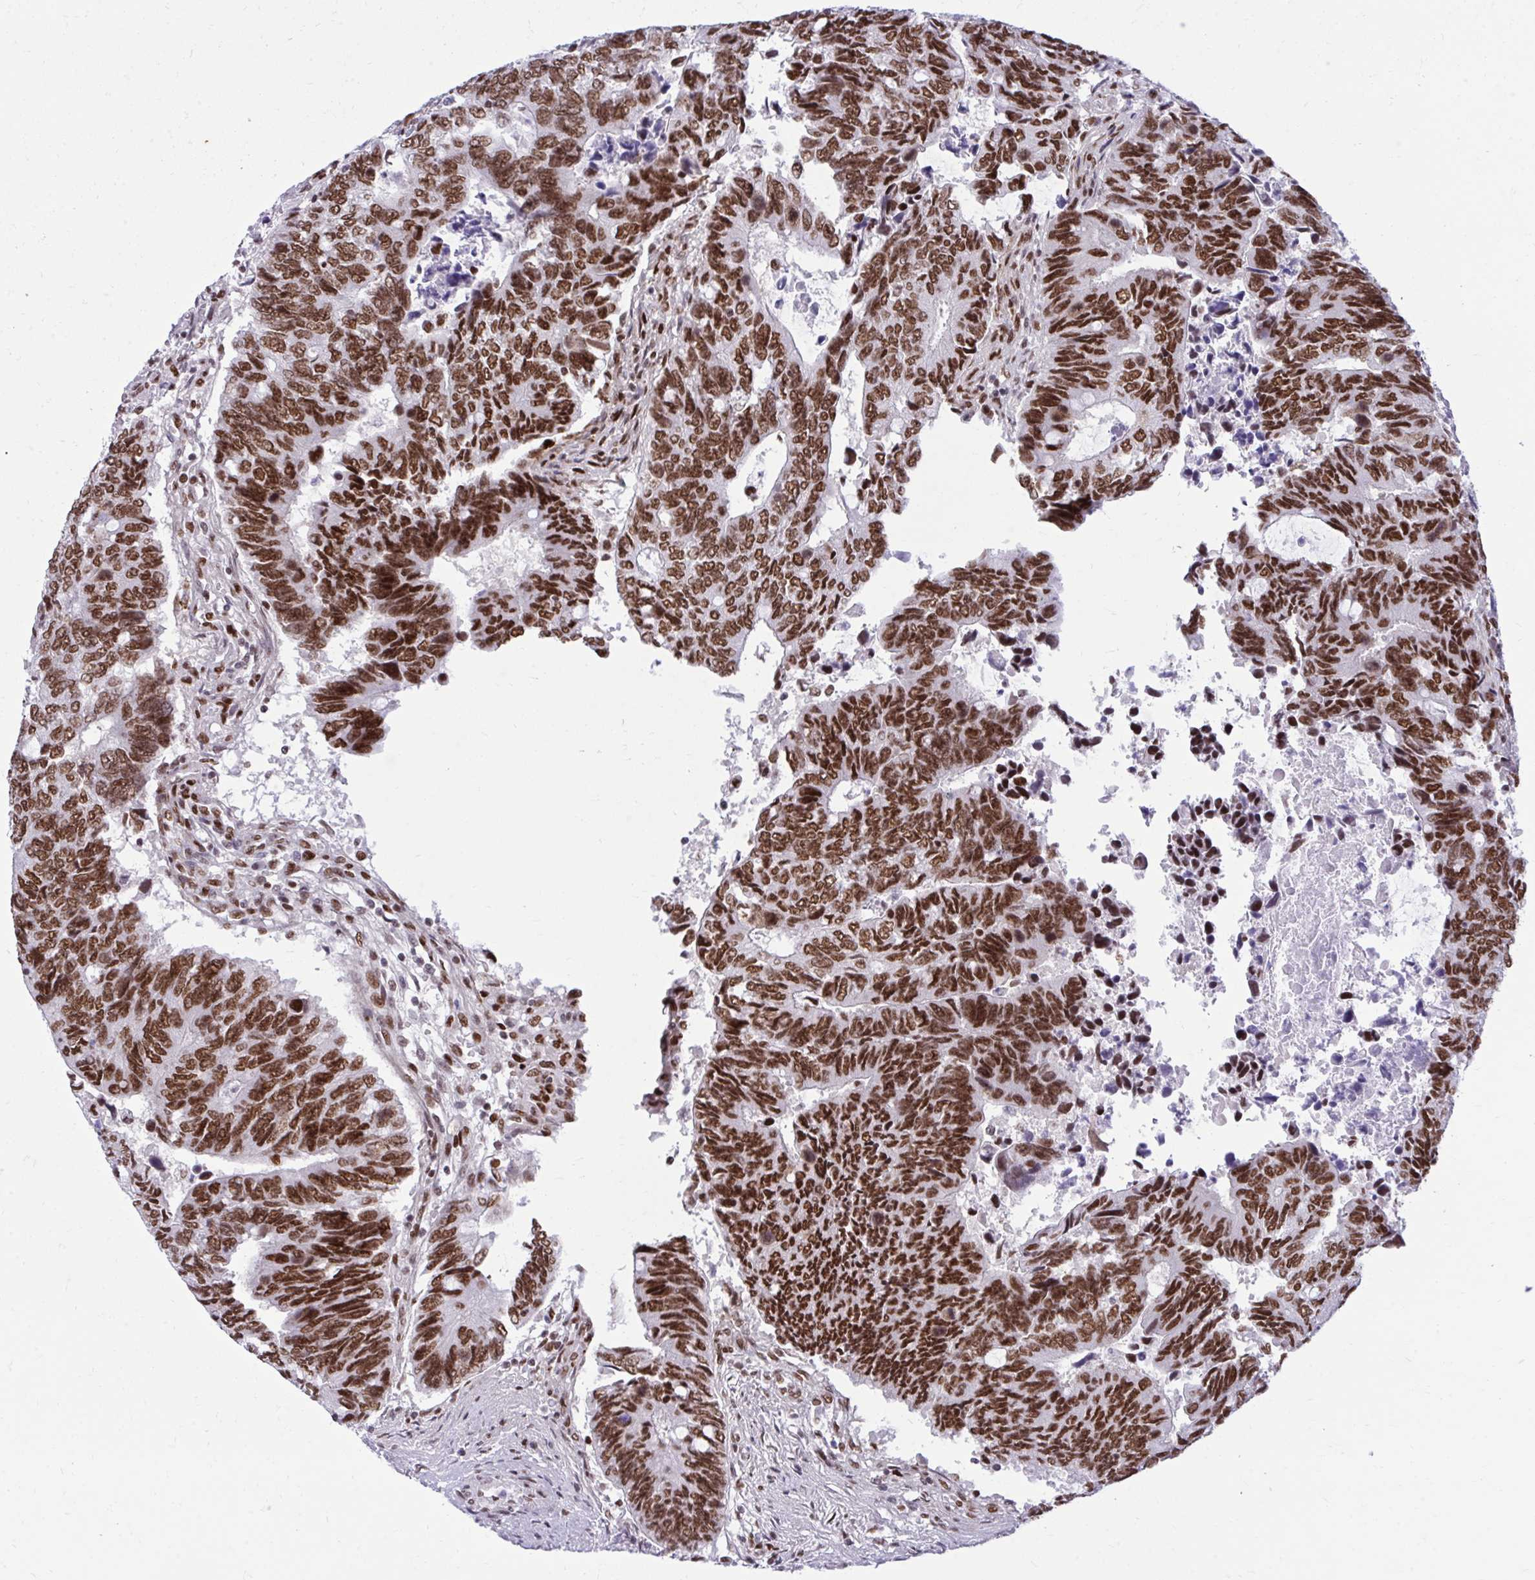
{"staining": {"intensity": "strong", "quantity": ">75%", "location": "nuclear"}, "tissue": "colorectal cancer", "cell_type": "Tumor cells", "image_type": "cancer", "snomed": [{"axis": "morphology", "description": "Adenocarcinoma, NOS"}, {"axis": "topography", "description": "Colon"}], "caption": "Colorectal cancer (adenocarcinoma) stained for a protein (brown) reveals strong nuclear positive expression in approximately >75% of tumor cells.", "gene": "CDYL", "patient": {"sex": "male", "age": 87}}